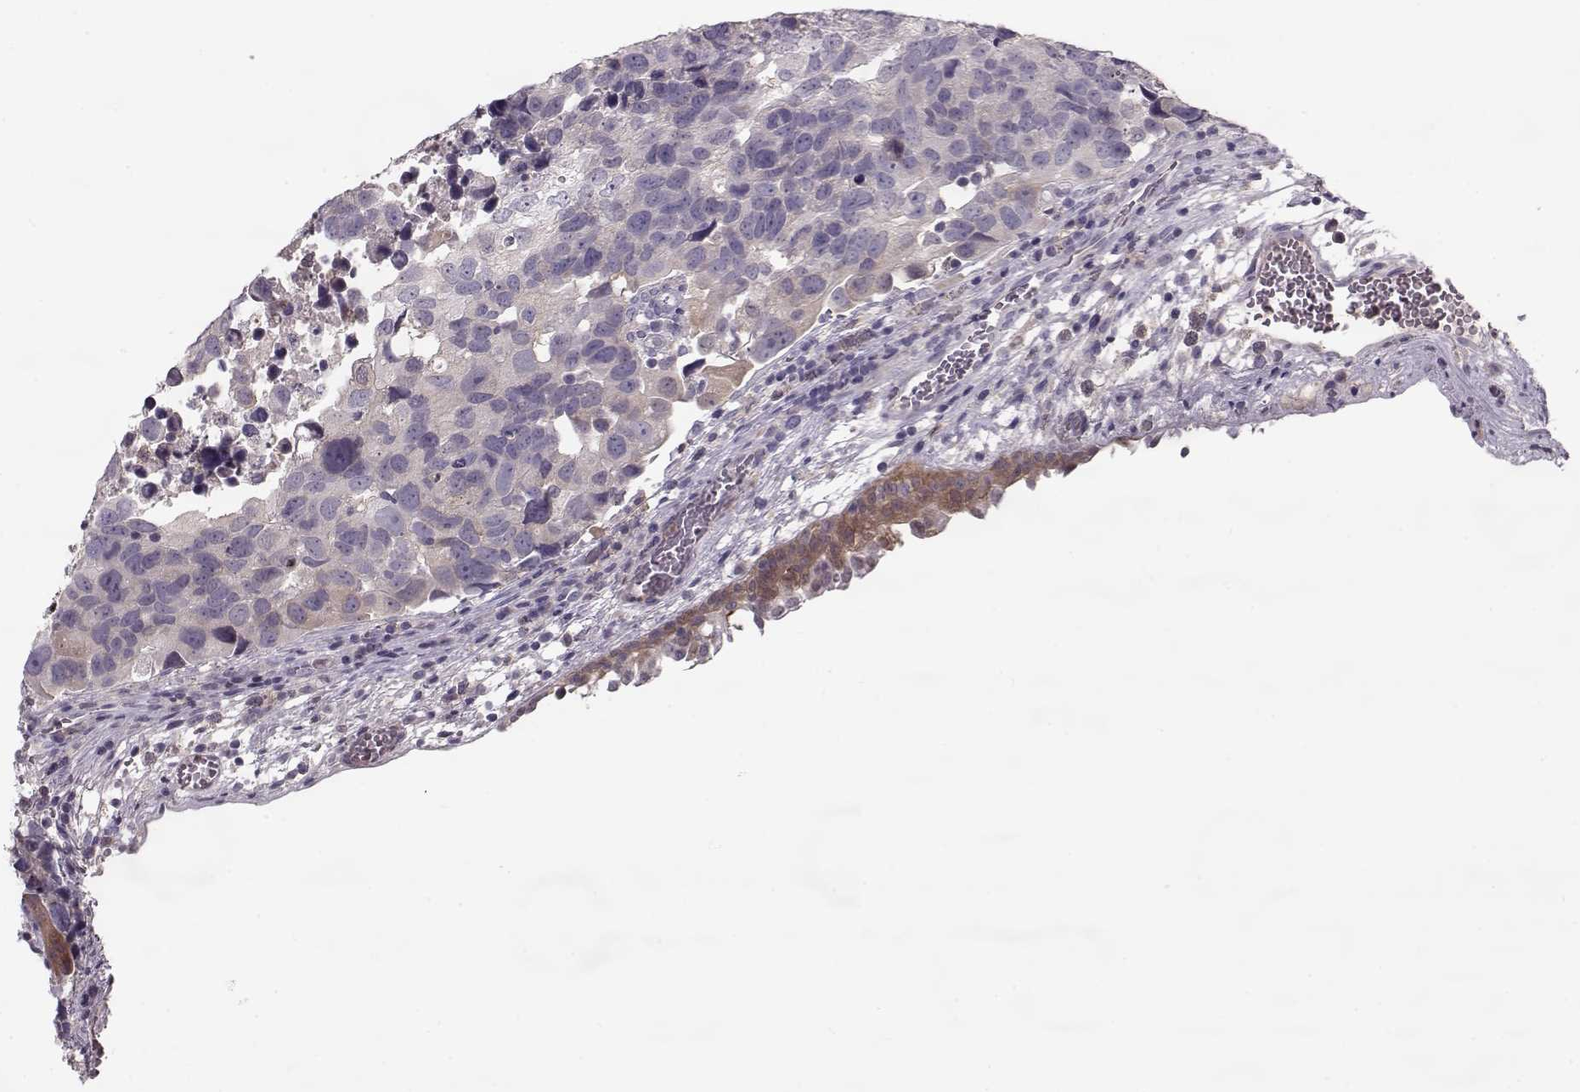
{"staining": {"intensity": "weak", "quantity": "<25%", "location": "cytoplasmic/membranous"}, "tissue": "urothelial cancer", "cell_type": "Tumor cells", "image_type": "cancer", "snomed": [{"axis": "morphology", "description": "Urothelial carcinoma, High grade"}, {"axis": "topography", "description": "Urinary bladder"}], "caption": "Human urothelial cancer stained for a protein using immunohistochemistry demonstrates no positivity in tumor cells.", "gene": "ACOT11", "patient": {"sex": "male", "age": 60}}